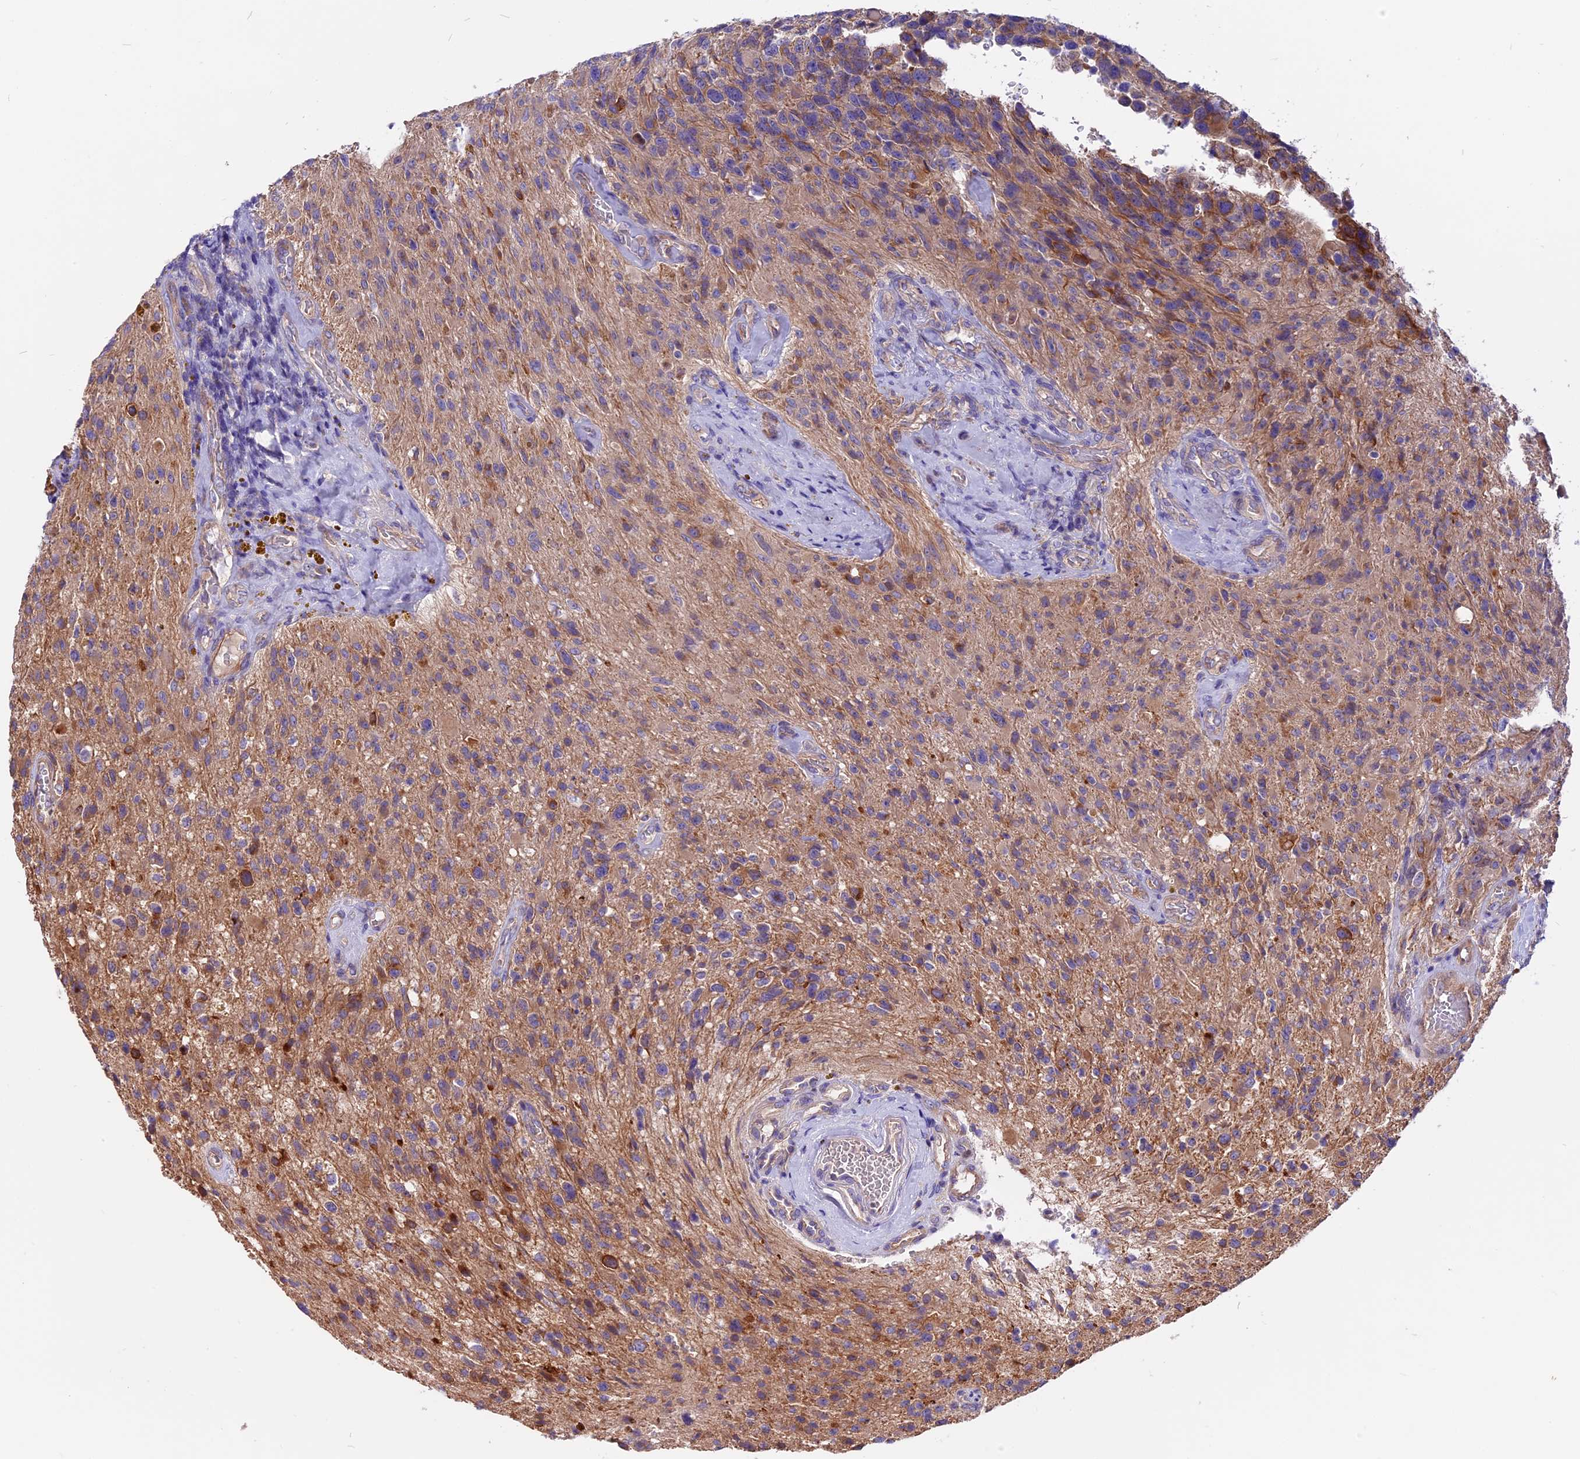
{"staining": {"intensity": "strong", "quantity": "<25%", "location": "cytoplasmic/membranous"}, "tissue": "glioma", "cell_type": "Tumor cells", "image_type": "cancer", "snomed": [{"axis": "morphology", "description": "Glioma, malignant, High grade"}, {"axis": "topography", "description": "Brain"}], "caption": "Immunohistochemical staining of human malignant glioma (high-grade) exhibits medium levels of strong cytoplasmic/membranous positivity in approximately <25% of tumor cells.", "gene": "ANO3", "patient": {"sex": "male", "age": 69}}